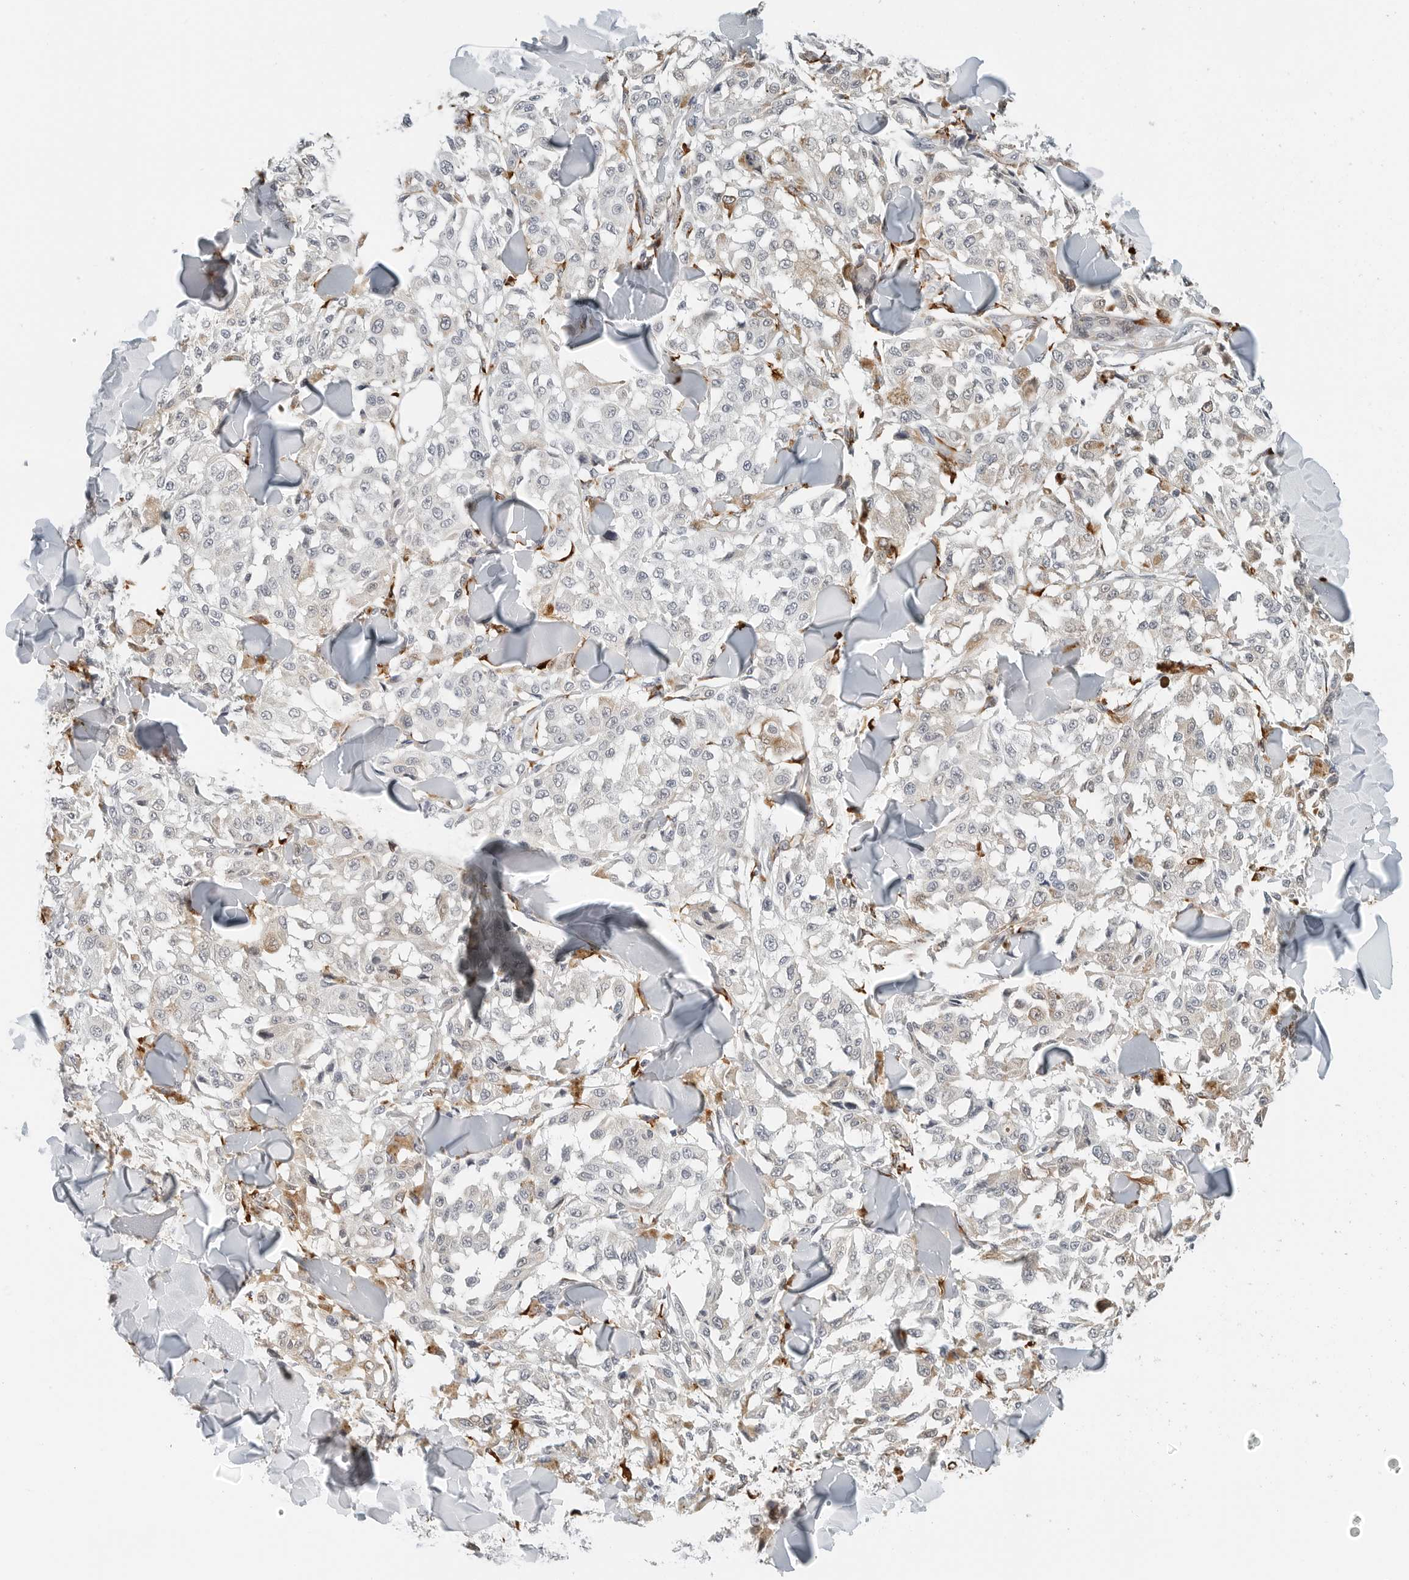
{"staining": {"intensity": "negative", "quantity": "none", "location": "none"}, "tissue": "melanoma", "cell_type": "Tumor cells", "image_type": "cancer", "snomed": [{"axis": "morphology", "description": "Malignant melanoma, NOS"}, {"axis": "topography", "description": "Skin"}], "caption": "This is an IHC photomicrograph of malignant melanoma. There is no staining in tumor cells.", "gene": "P4HA2", "patient": {"sex": "female", "age": 64}}